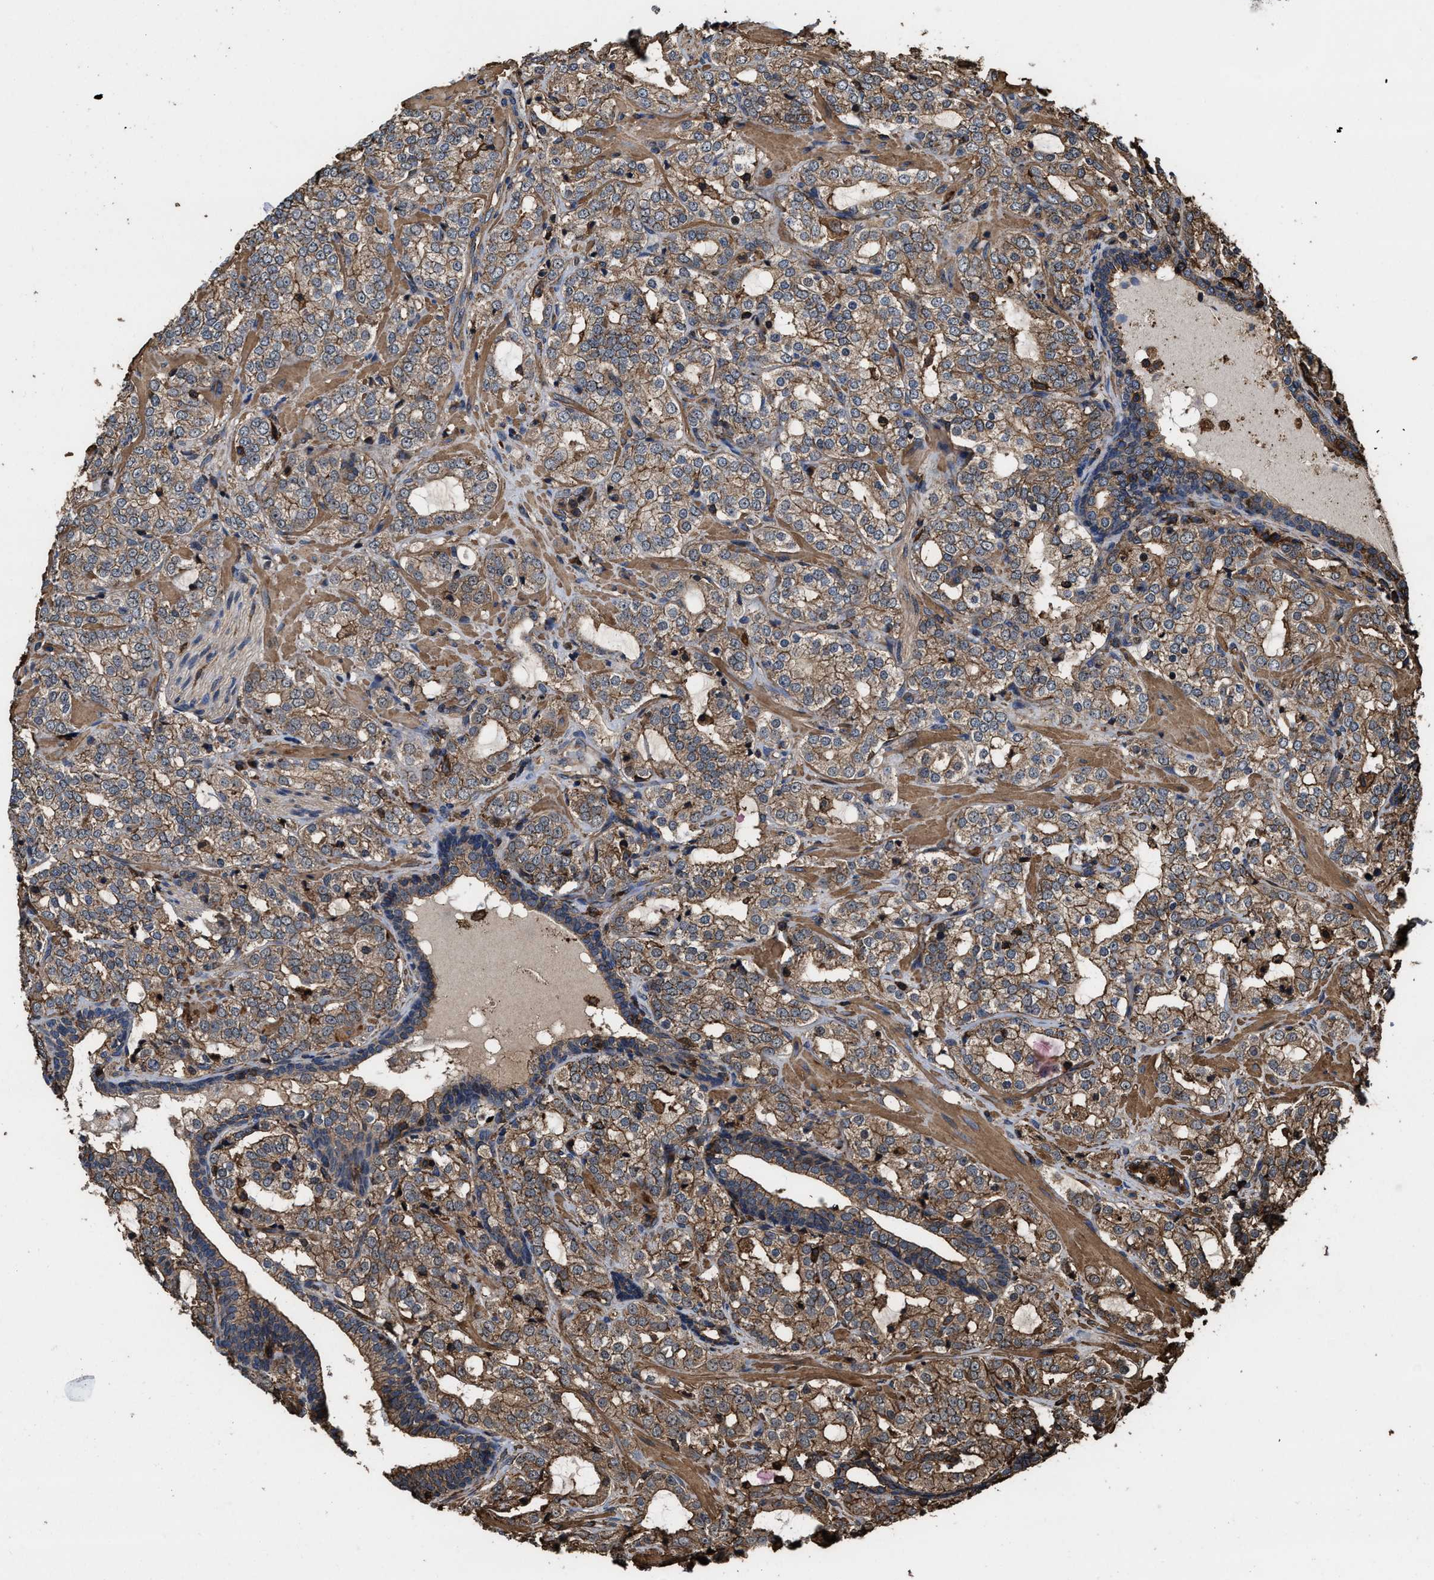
{"staining": {"intensity": "moderate", "quantity": ">75%", "location": "cytoplasmic/membranous"}, "tissue": "prostate cancer", "cell_type": "Tumor cells", "image_type": "cancer", "snomed": [{"axis": "morphology", "description": "Adenocarcinoma, High grade"}, {"axis": "topography", "description": "Prostate"}], "caption": "Protein expression analysis of human adenocarcinoma (high-grade) (prostate) reveals moderate cytoplasmic/membranous positivity in approximately >75% of tumor cells.", "gene": "KBTBD2", "patient": {"sex": "male", "age": 64}}